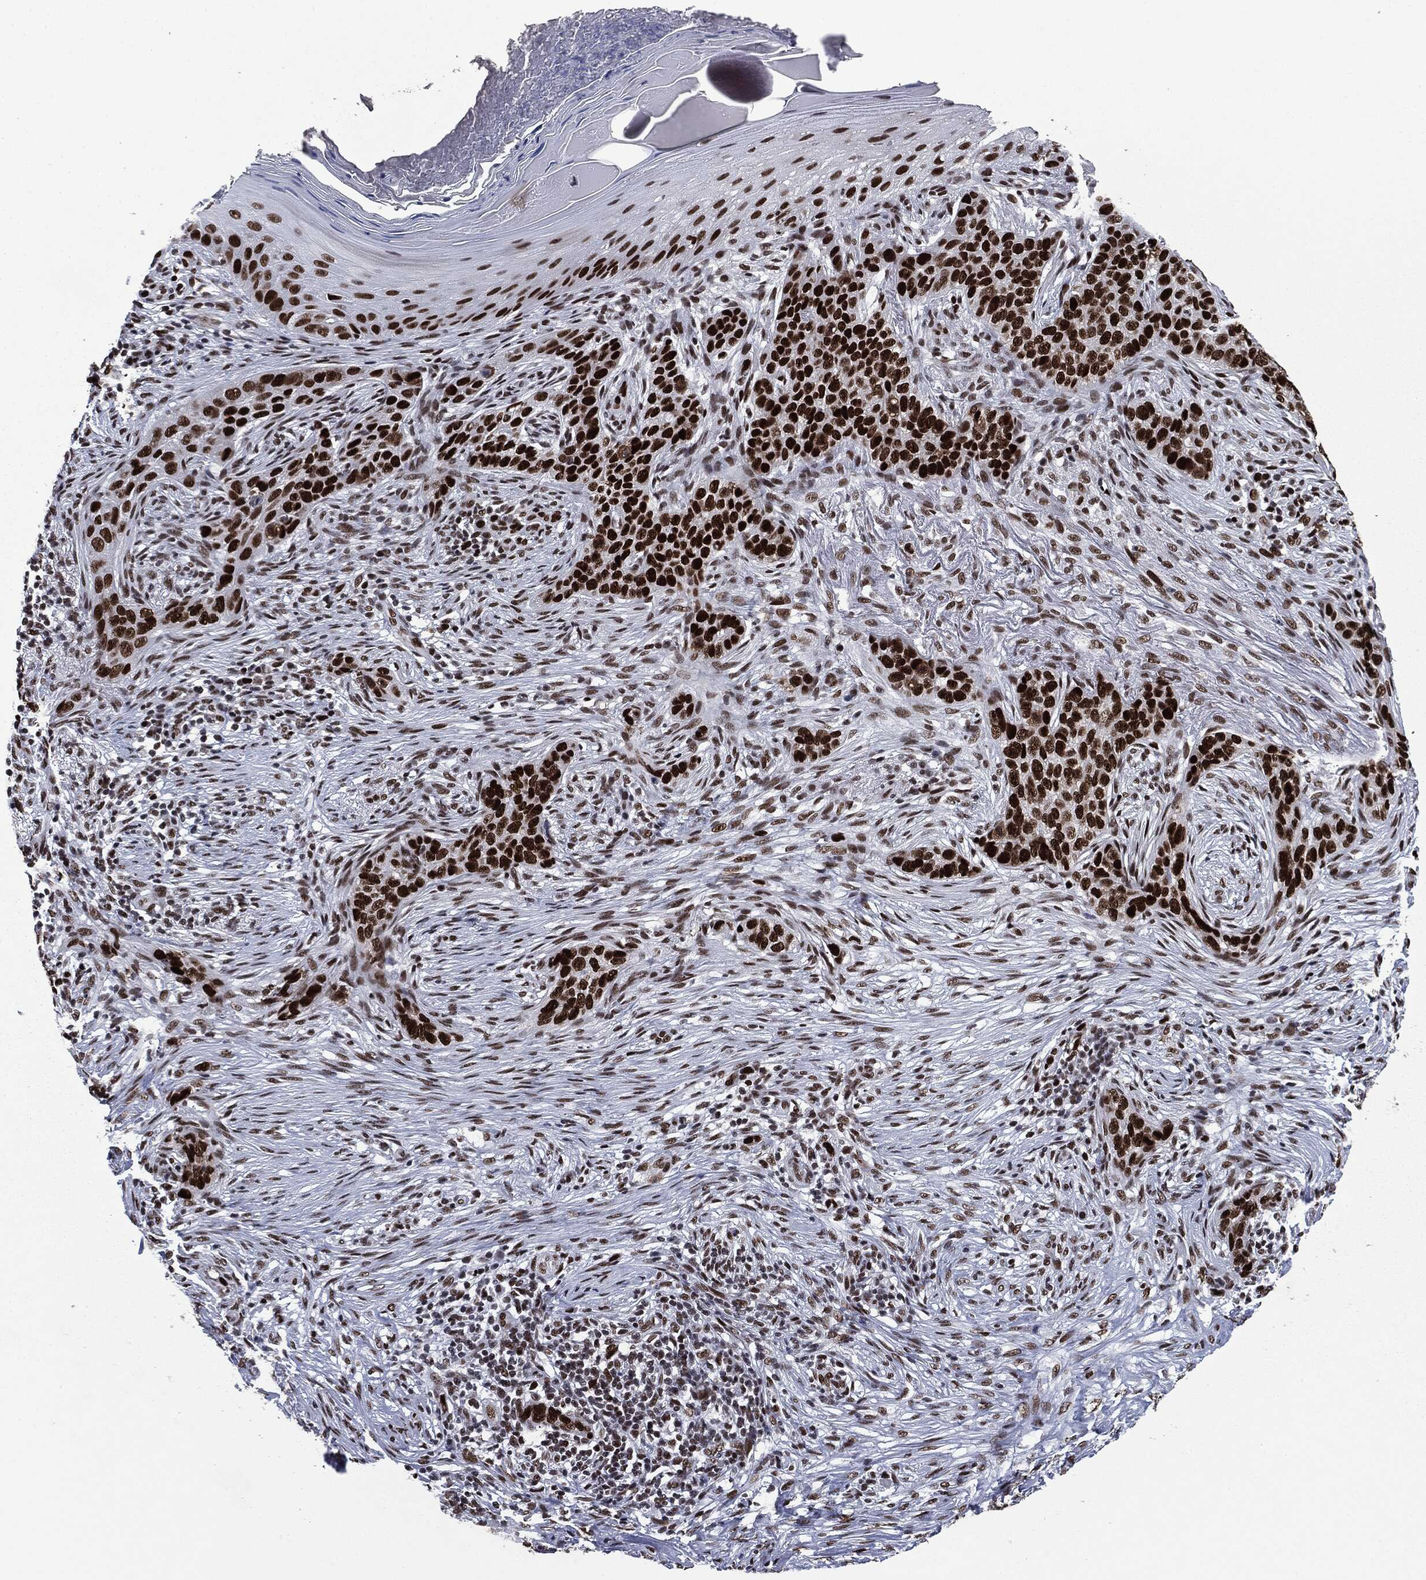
{"staining": {"intensity": "strong", "quantity": ">75%", "location": "nuclear"}, "tissue": "skin cancer", "cell_type": "Tumor cells", "image_type": "cancer", "snomed": [{"axis": "morphology", "description": "Squamous cell carcinoma, NOS"}, {"axis": "topography", "description": "Skin"}], "caption": "This is an image of immunohistochemistry (IHC) staining of skin squamous cell carcinoma, which shows strong staining in the nuclear of tumor cells.", "gene": "MSH2", "patient": {"sex": "male", "age": 88}}